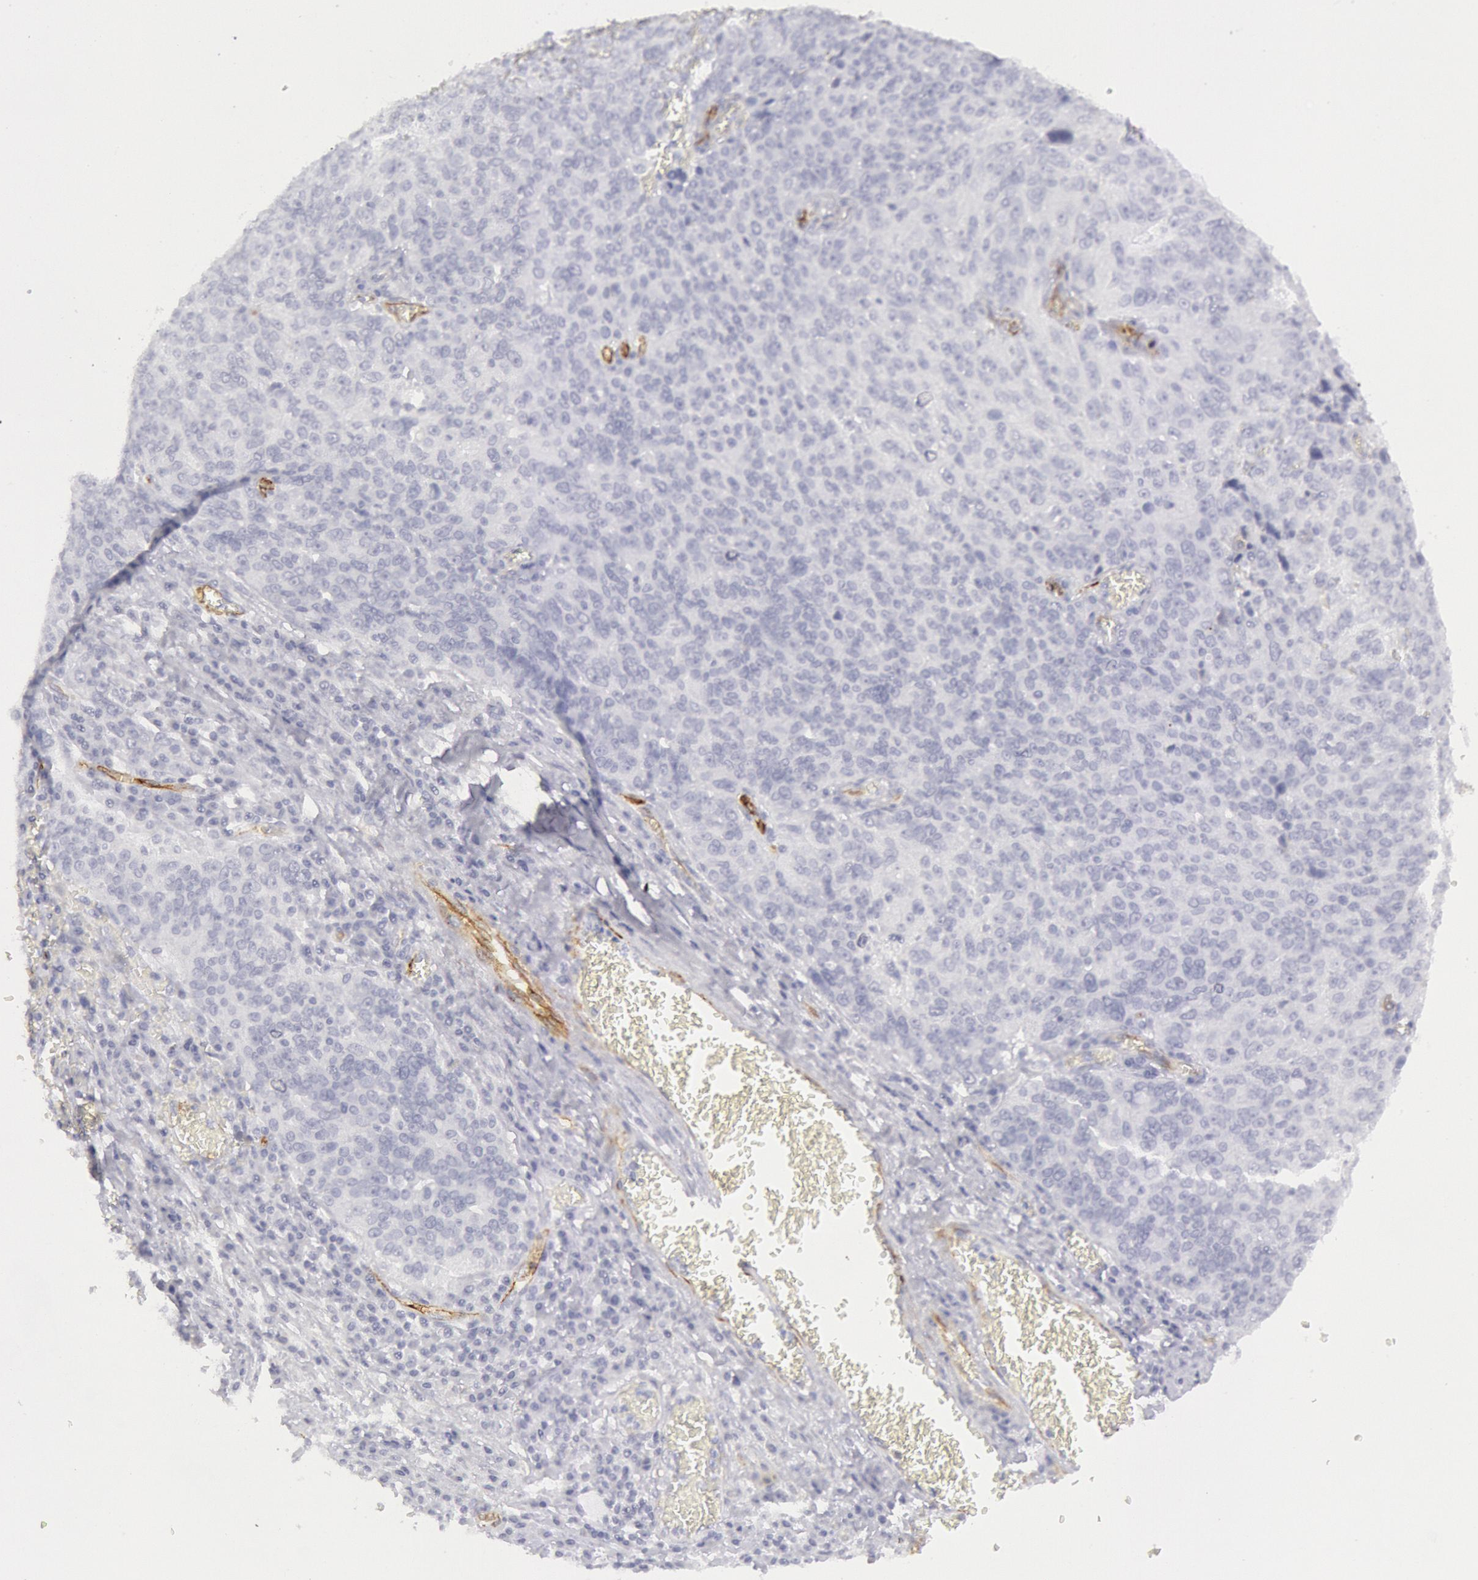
{"staining": {"intensity": "negative", "quantity": "none", "location": "none"}, "tissue": "ovarian cancer", "cell_type": "Tumor cells", "image_type": "cancer", "snomed": [{"axis": "morphology", "description": "Carcinoma, endometroid"}, {"axis": "topography", "description": "Ovary"}], "caption": "DAB immunohistochemical staining of human ovarian cancer displays no significant staining in tumor cells.", "gene": "CDH13", "patient": {"sex": "female", "age": 75}}